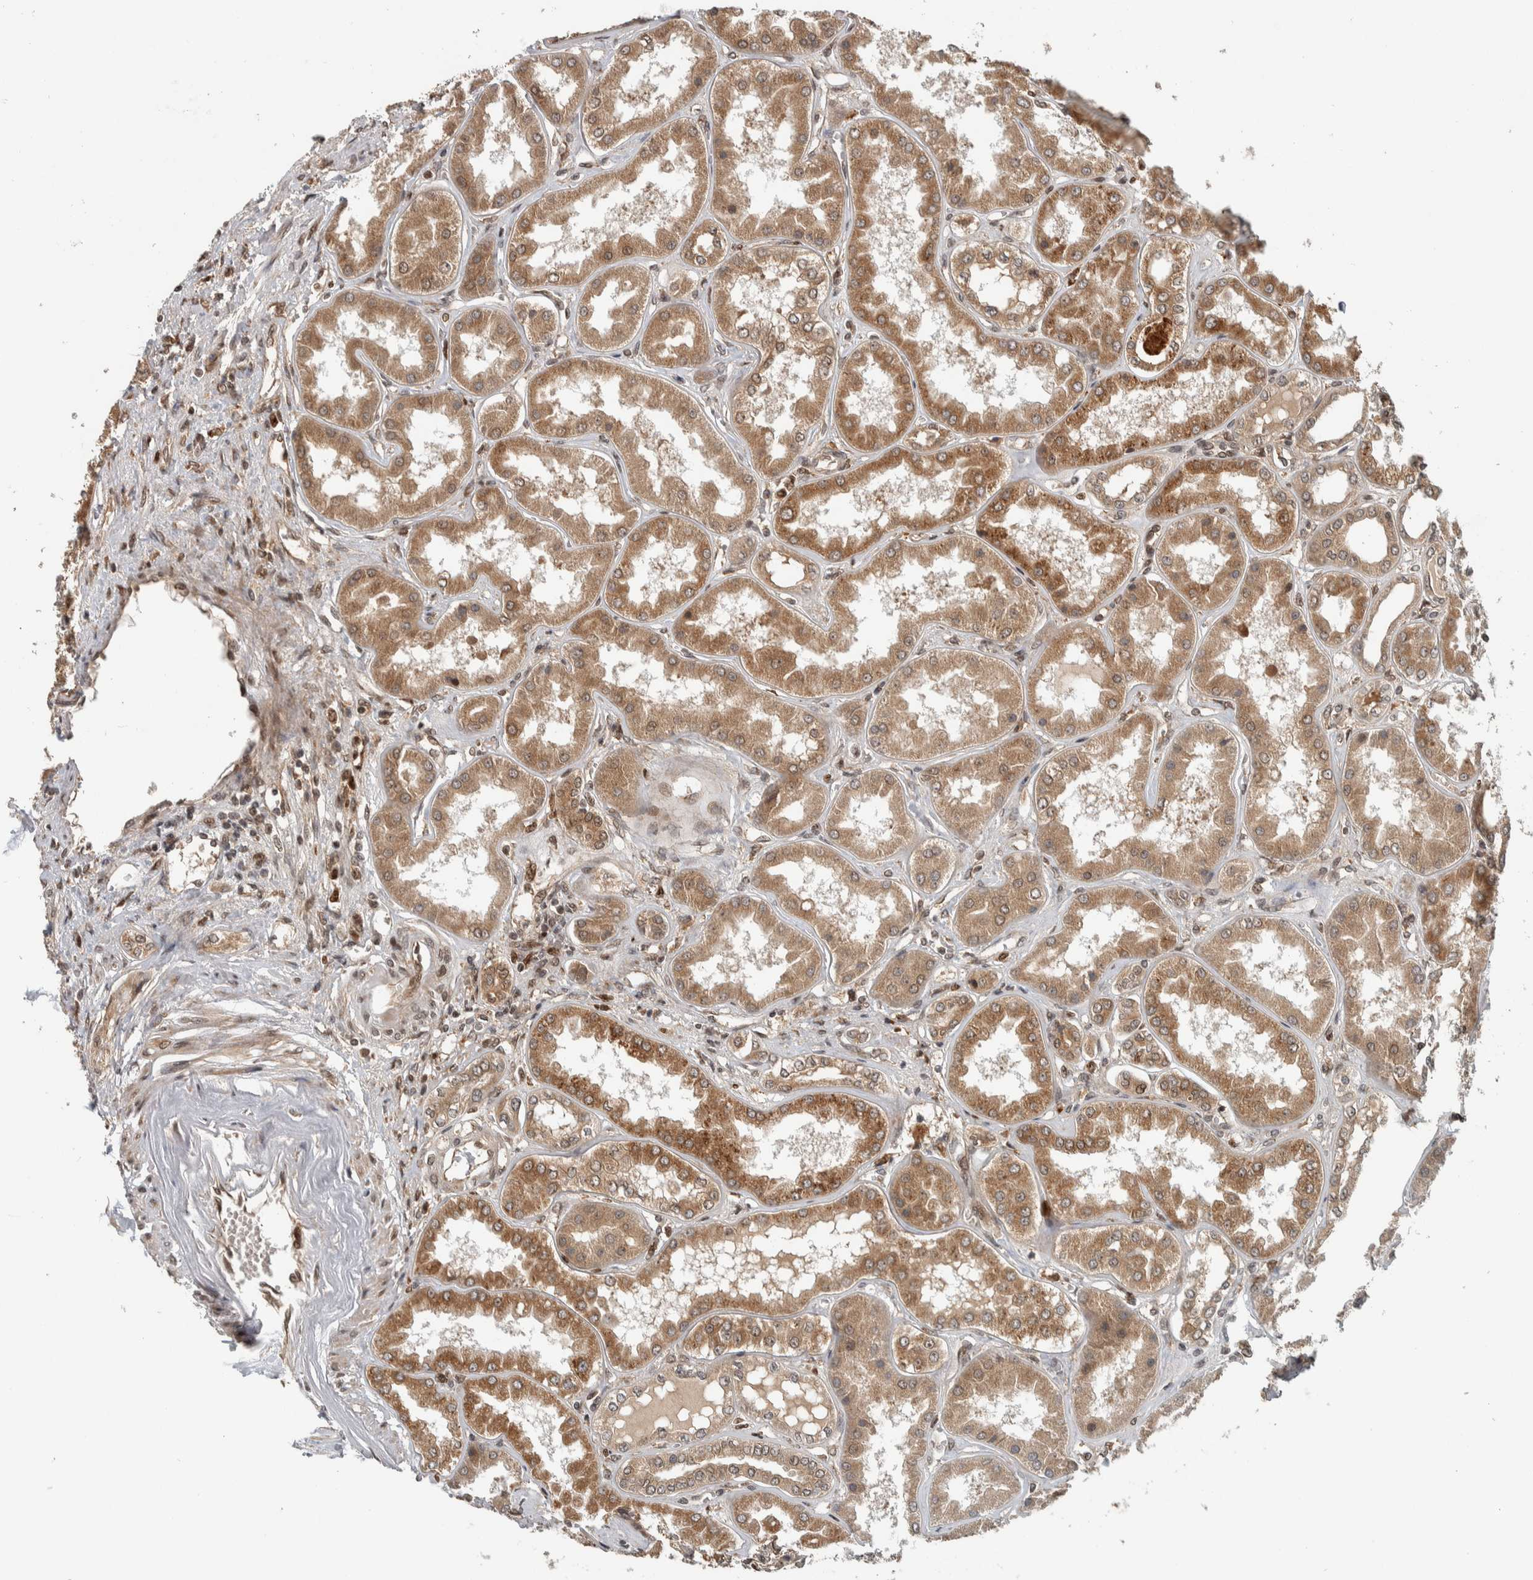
{"staining": {"intensity": "strong", "quantity": ">75%", "location": "cytoplasmic/membranous,nuclear"}, "tissue": "kidney", "cell_type": "Cells in glomeruli", "image_type": "normal", "snomed": [{"axis": "morphology", "description": "Normal tissue, NOS"}, {"axis": "topography", "description": "Kidney"}], "caption": "Immunohistochemistry staining of unremarkable kidney, which shows high levels of strong cytoplasmic/membranous,nuclear positivity in about >75% of cells in glomeruli indicating strong cytoplasmic/membranous,nuclear protein staining. The staining was performed using DAB (brown) for protein detection and nuclei were counterstained in hematoxylin (blue).", "gene": "RPS6KA4", "patient": {"sex": "female", "age": 56}}